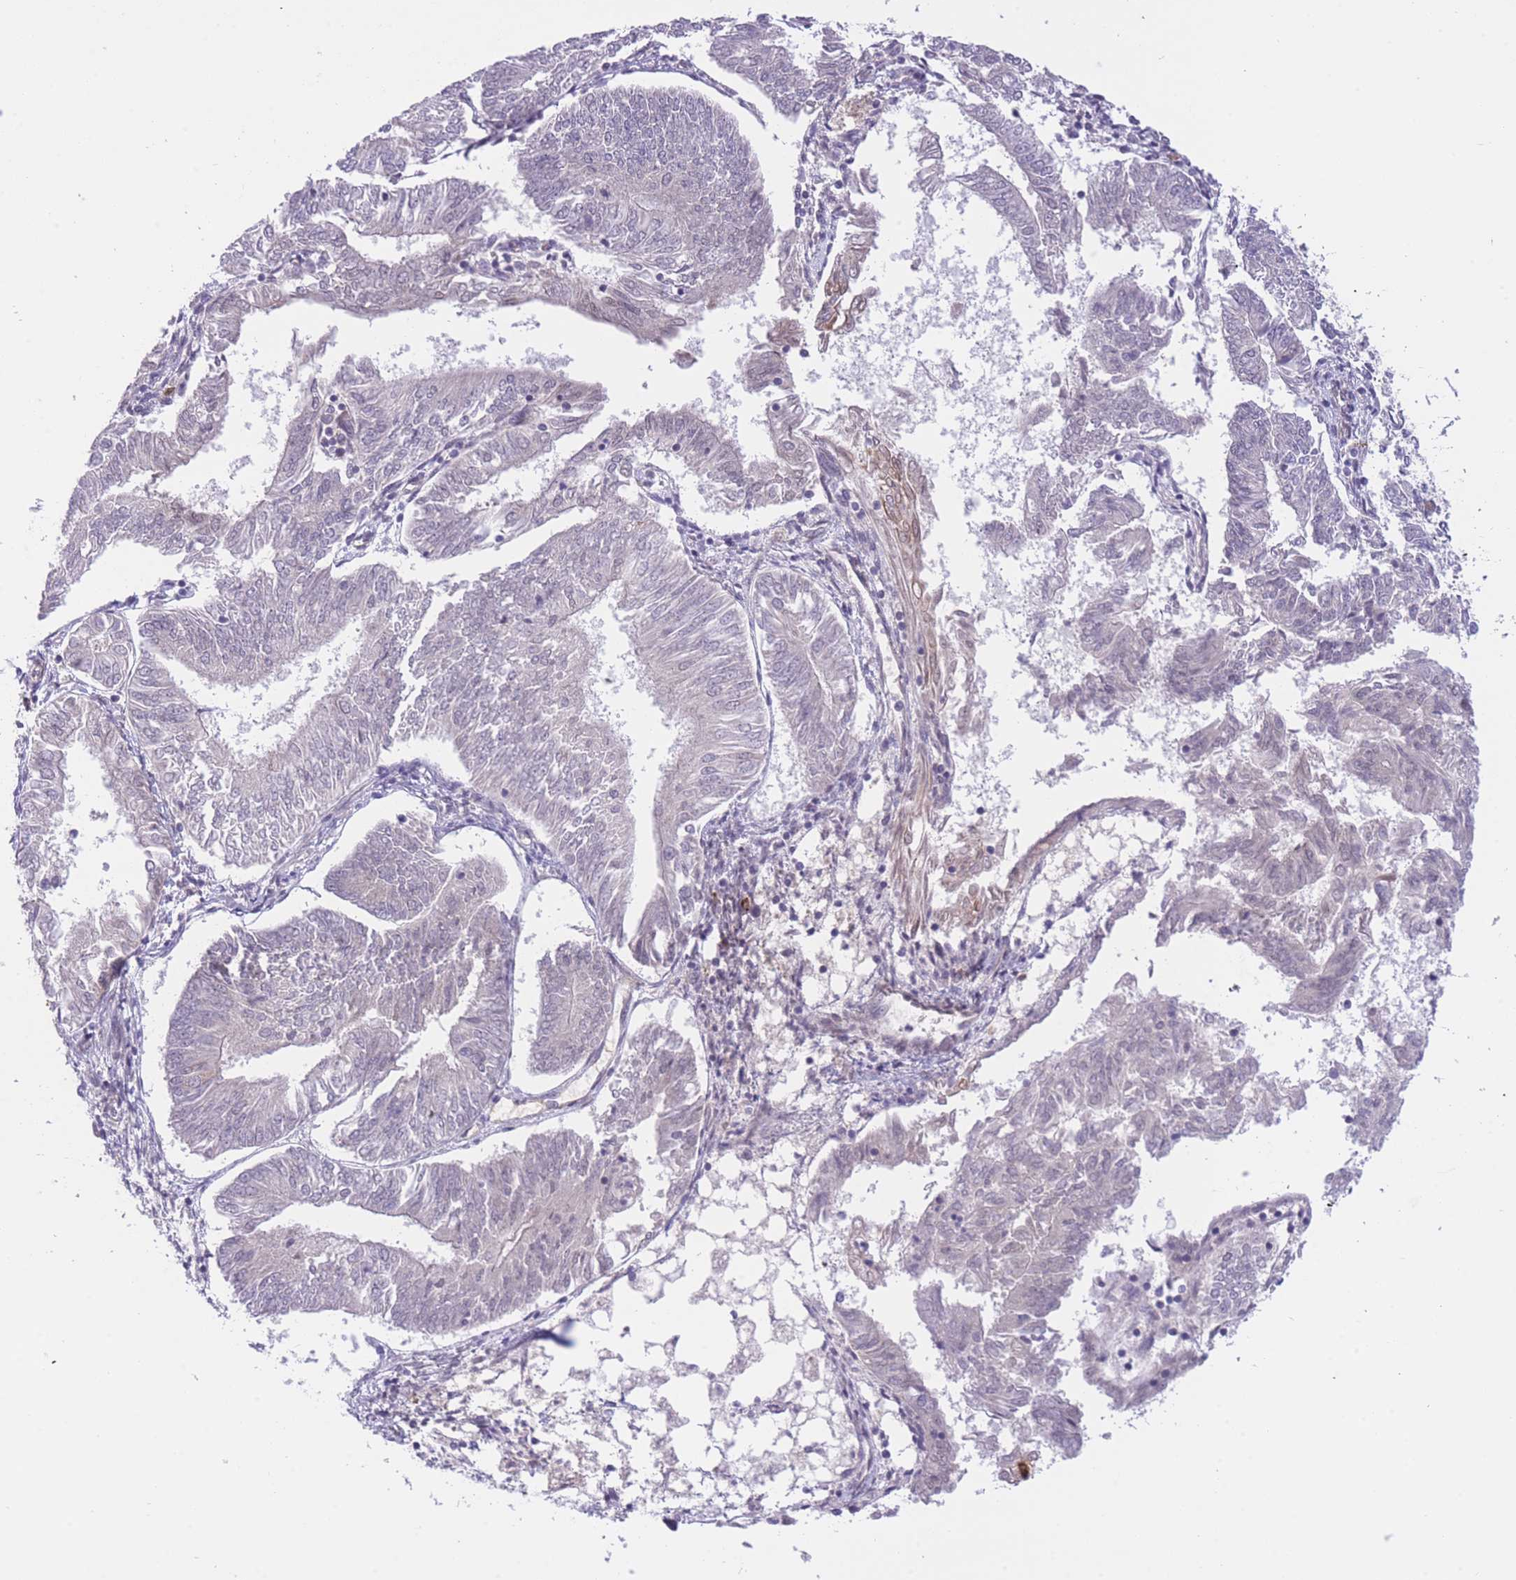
{"staining": {"intensity": "negative", "quantity": "none", "location": "none"}, "tissue": "endometrial cancer", "cell_type": "Tumor cells", "image_type": "cancer", "snomed": [{"axis": "morphology", "description": "Adenocarcinoma, NOS"}, {"axis": "topography", "description": "Endometrium"}], "caption": "This is an immunohistochemistry (IHC) photomicrograph of human endometrial cancer (adenocarcinoma). There is no positivity in tumor cells.", "gene": "CDC25B", "patient": {"sex": "female", "age": 58}}